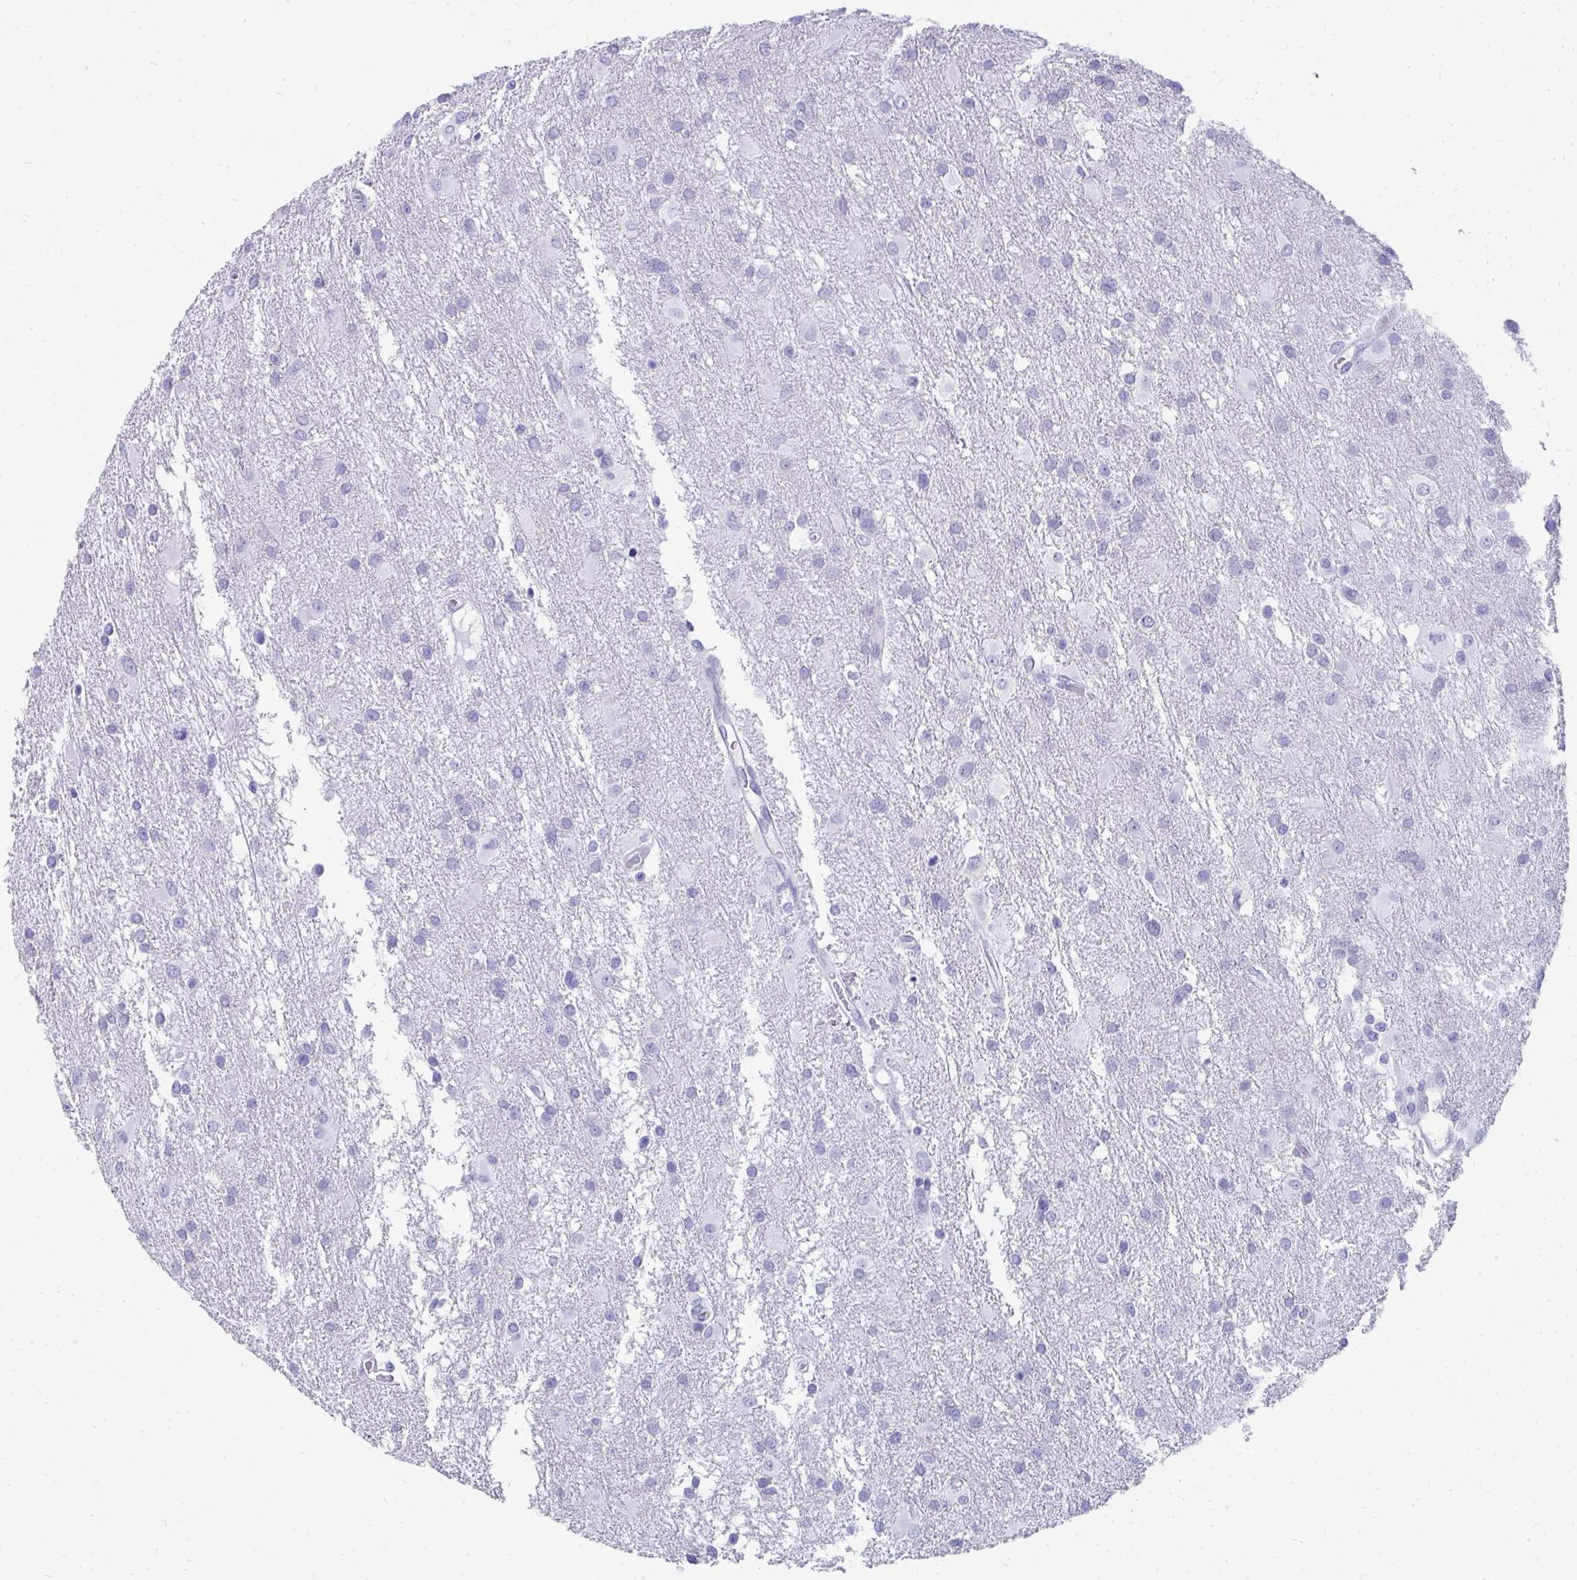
{"staining": {"intensity": "negative", "quantity": "none", "location": "none"}, "tissue": "glioma", "cell_type": "Tumor cells", "image_type": "cancer", "snomed": [{"axis": "morphology", "description": "Glioma, malignant, High grade"}, {"axis": "topography", "description": "Brain"}], "caption": "High magnification brightfield microscopy of malignant glioma (high-grade) stained with DAB (brown) and counterstained with hematoxylin (blue): tumor cells show no significant positivity.", "gene": "SEC14L3", "patient": {"sex": "male", "age": 53}}